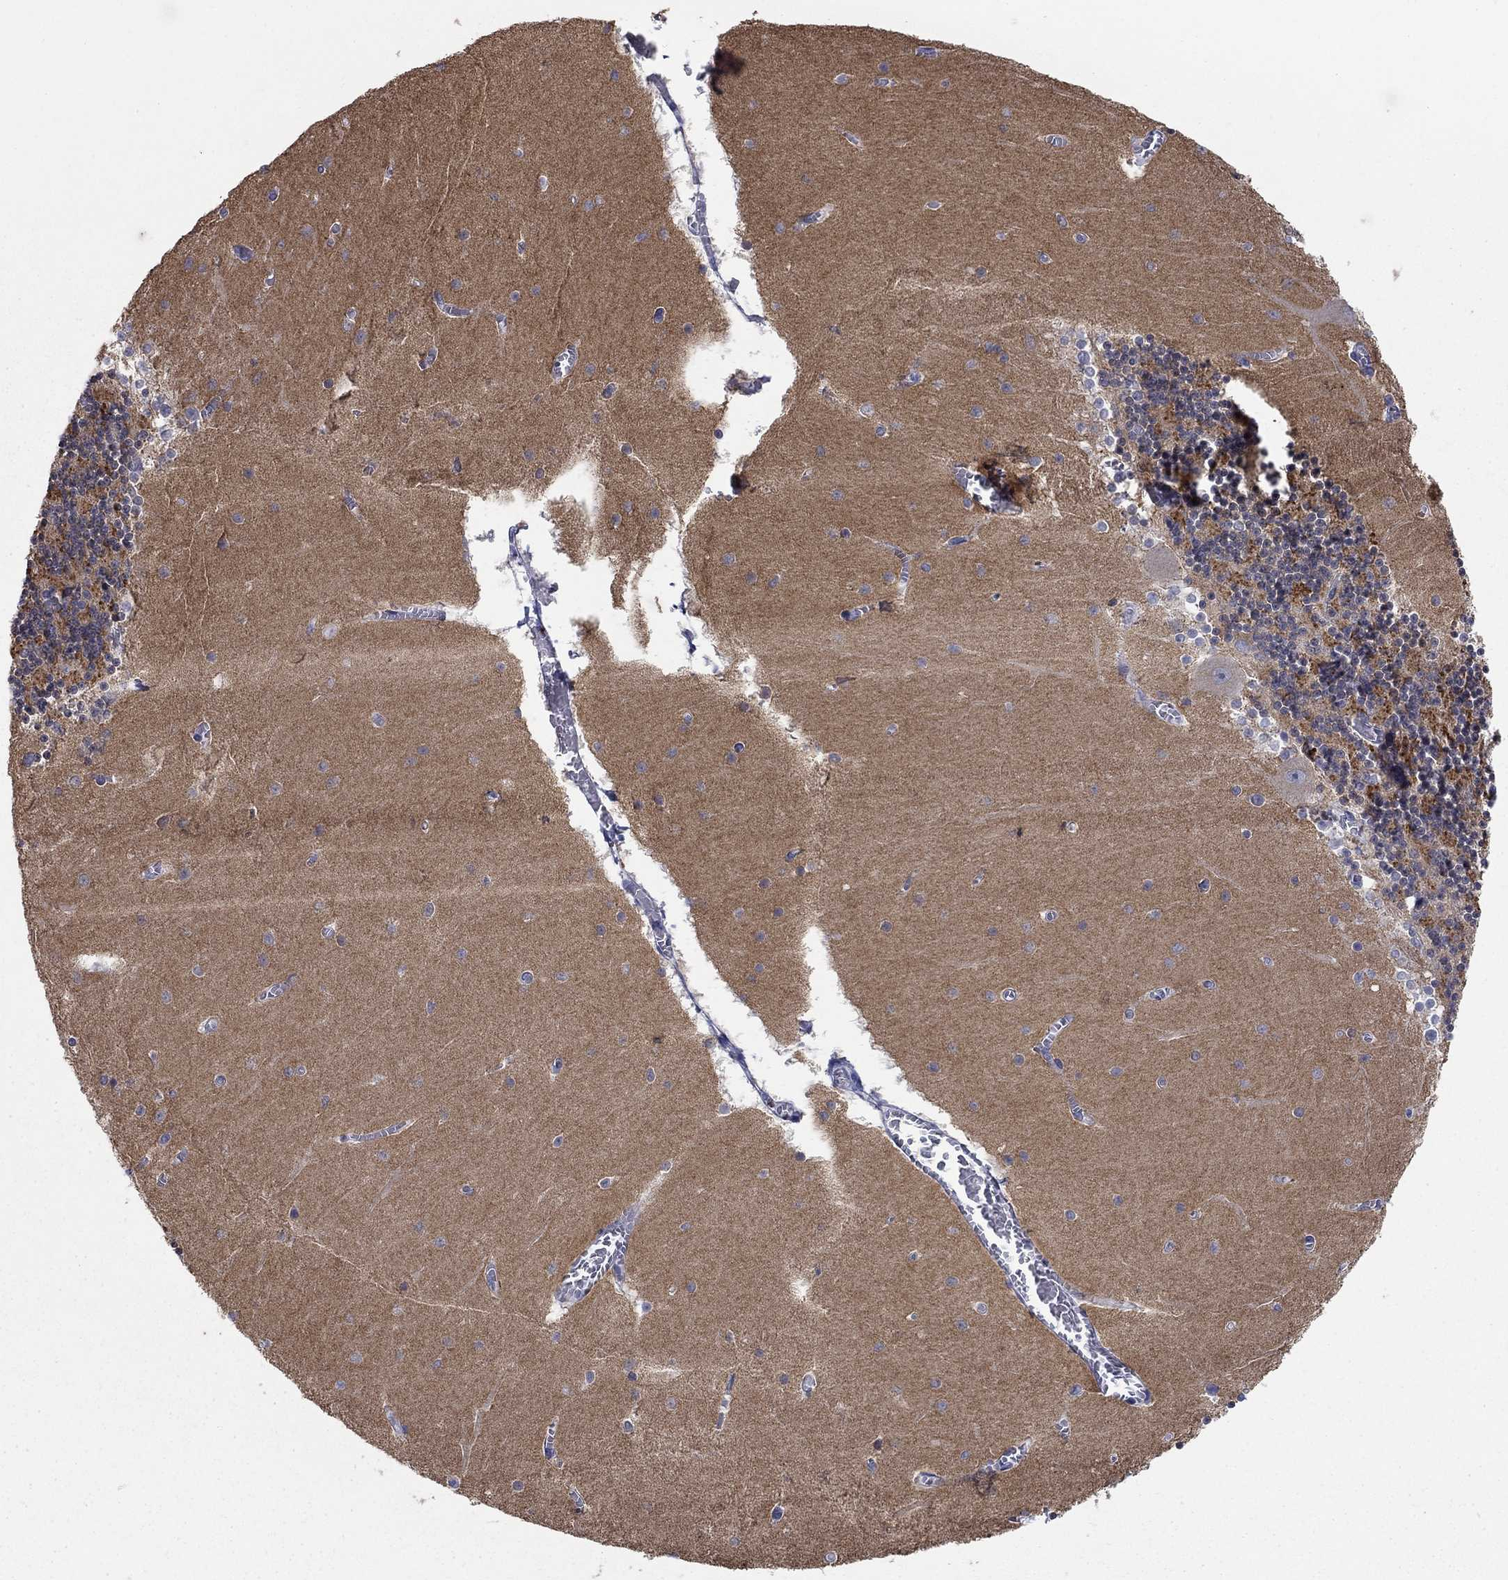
{"staining": {"intensity": "negative", "quantity": "none", "location": "none"}, "tissue": "cerebellum", "cell_type": "Cells in granular layer", "image_type": "normal", "snomed": [{"axis": "morphology", "description": "Normal tissue, NOS"}, {"axis": "topography", "description": "Cerebellum"}], "caption": "The photomicrograph demonstrates no staining of cells in granular layer in unremarkable cerebellum. Nuclei are stained in blue.", "gene": "ATP6V1G2", "patient": {"sex": "female", "age": 28}}